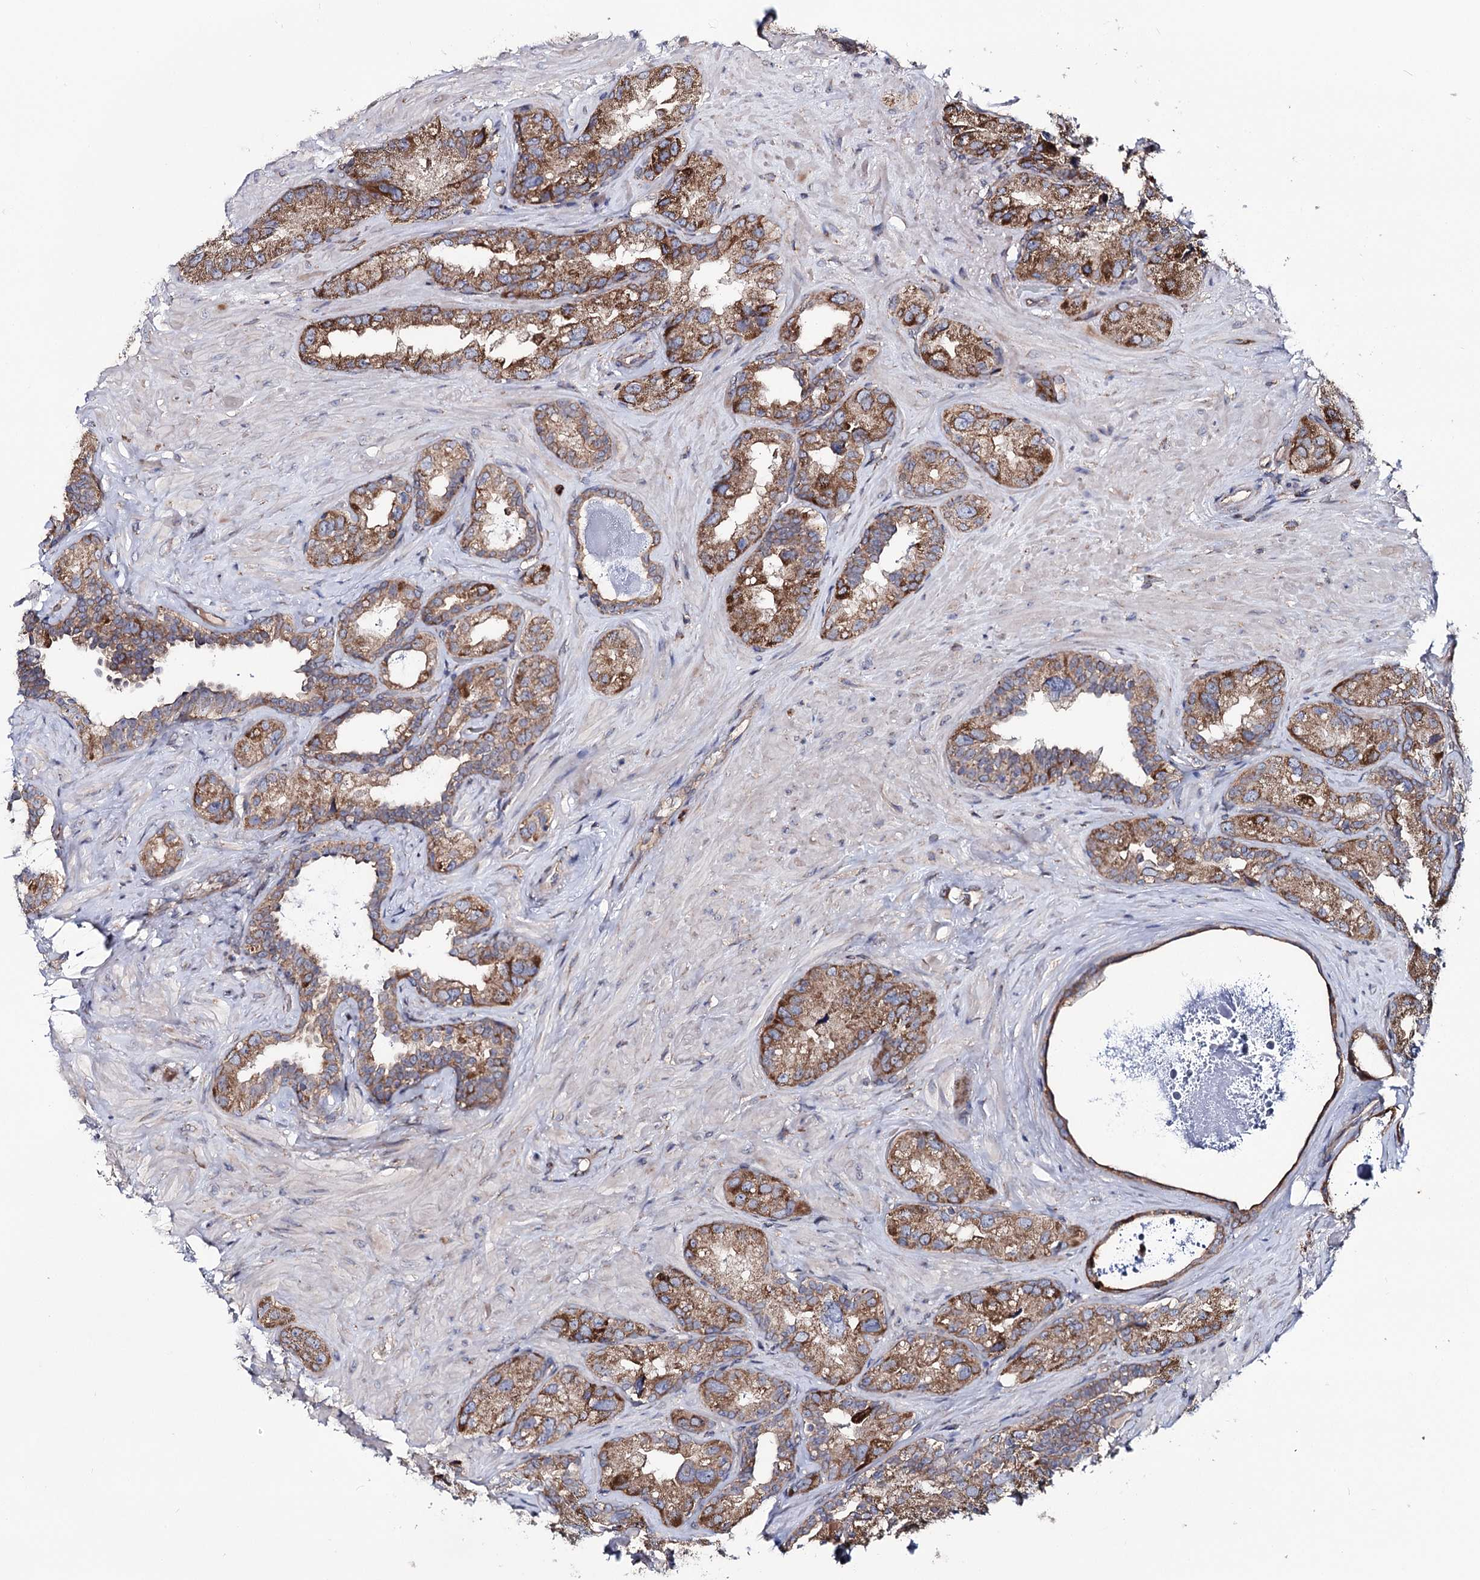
{"staining": {"intensity": "strong", "quantity": "25%-75%", "location": "cytoplasmic/membranous"}, "tissue": "seminal vesicle", "cell_type": "Glandular cells", "image_type": "normal", "snomed": [{"axis": "morphology", "description": "Normal tissue, NOS"}, {"axis": "topography", "description": "Seminal veicle"}, {"axis": "topography", "description": "Peripheral nerve tissue"}], "caption": "Protein staining demonstrates strong cytoplasmic/membranous staining in approximately 25%-75% of glandular cells in unremarkable seminal vesicle.", "gene": "MSANTD2", "patient": {"sex": "male", "age": 67}}